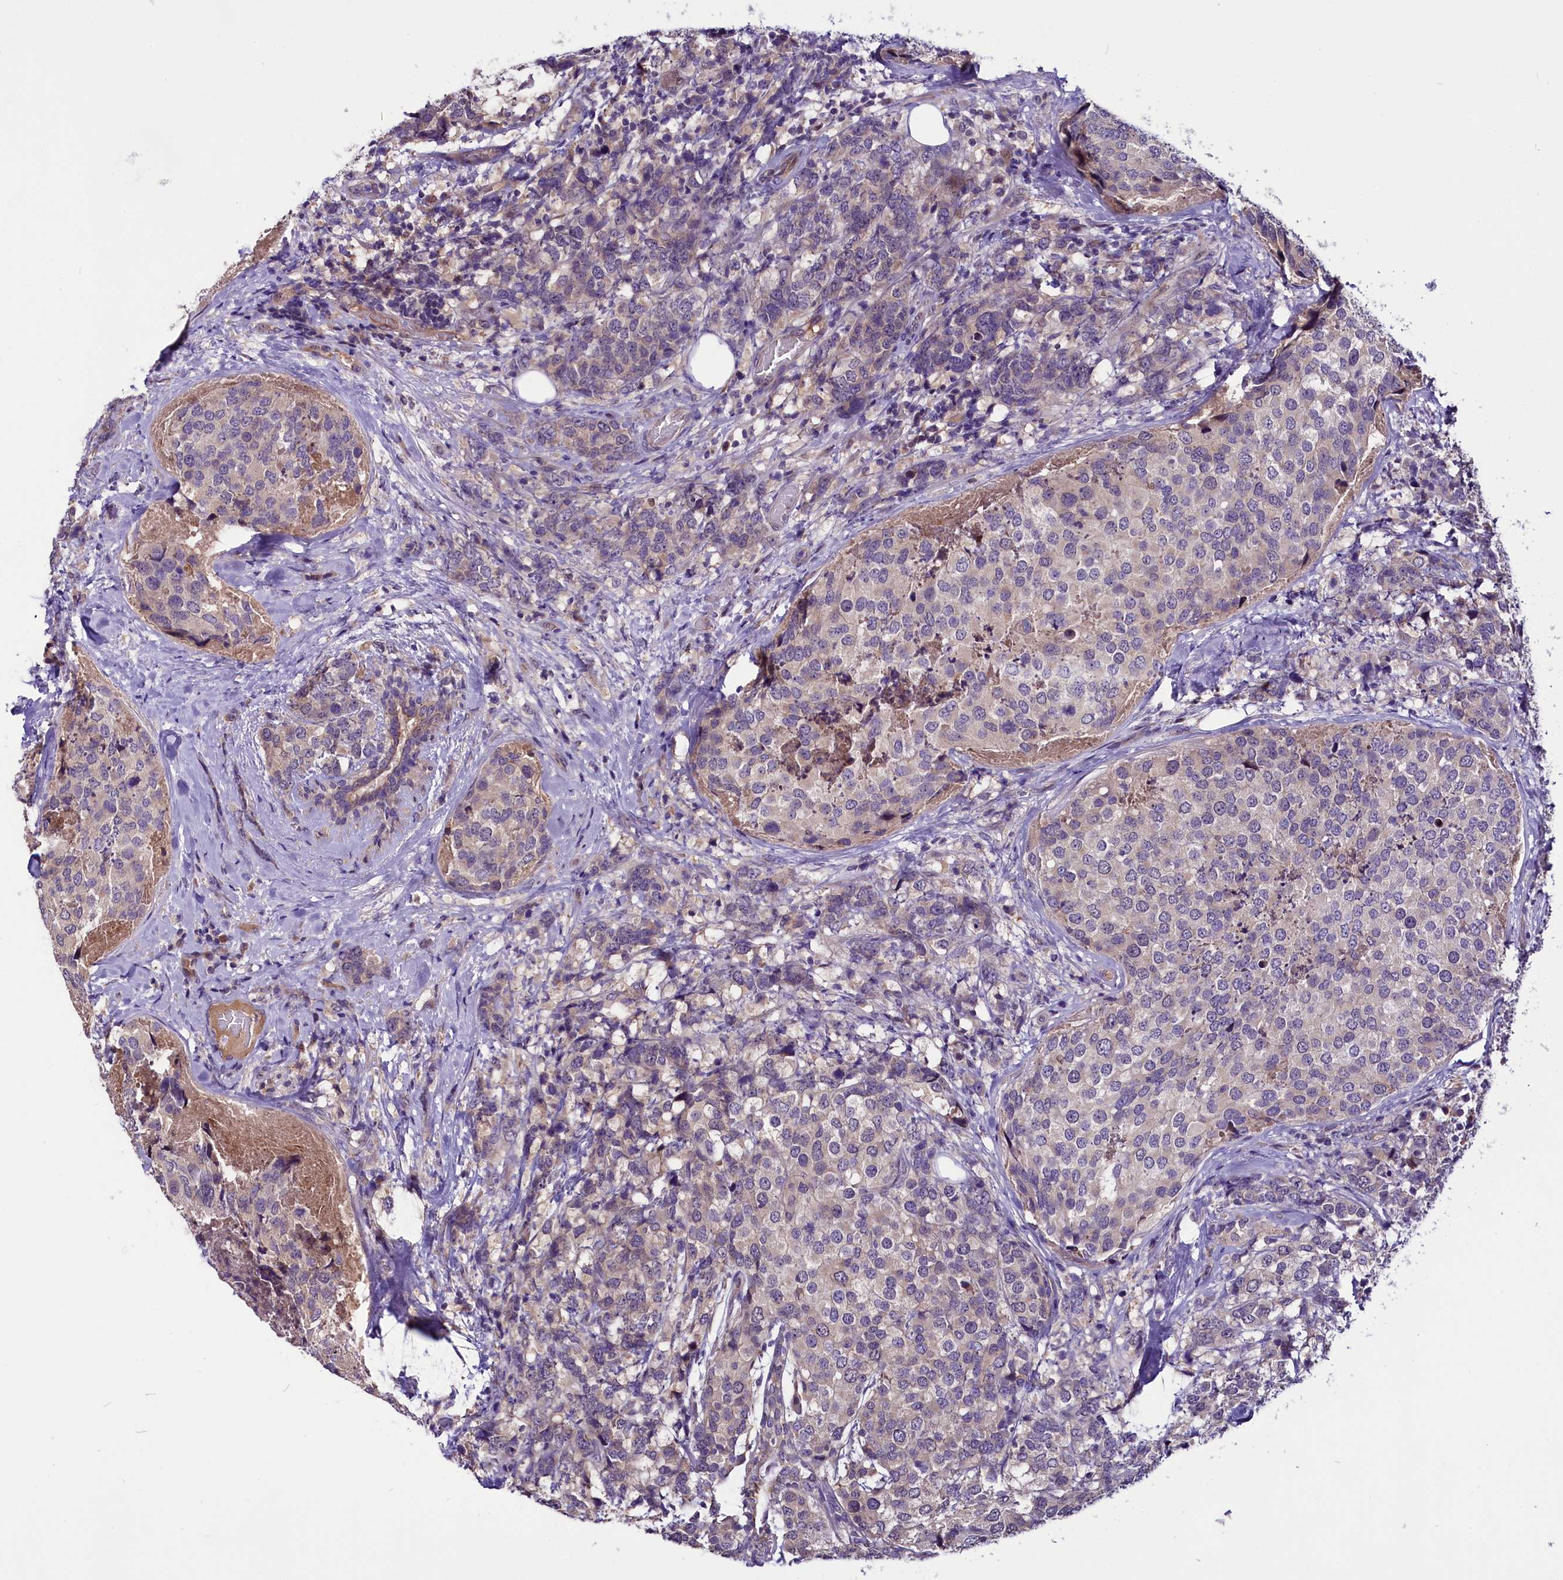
{"staining": {"intensity": "weak", "quantity": "<25%", "location": "cytoplasmic/membranous"}, "tissue": "breast cancer", "cell_type": "Tumor cells", "image_type": "cancer", "snomed": [{"axis": "morphology", "description": "Lobular carcinoma"}, {"axis": "topography", "description": "Breast"}], "caption": "Immunohistochemistry of human breast cancer exhibits no positivity in tumor cells.", "gene": "C9orf40", "patient": {"sex": "female", "age": 59}}